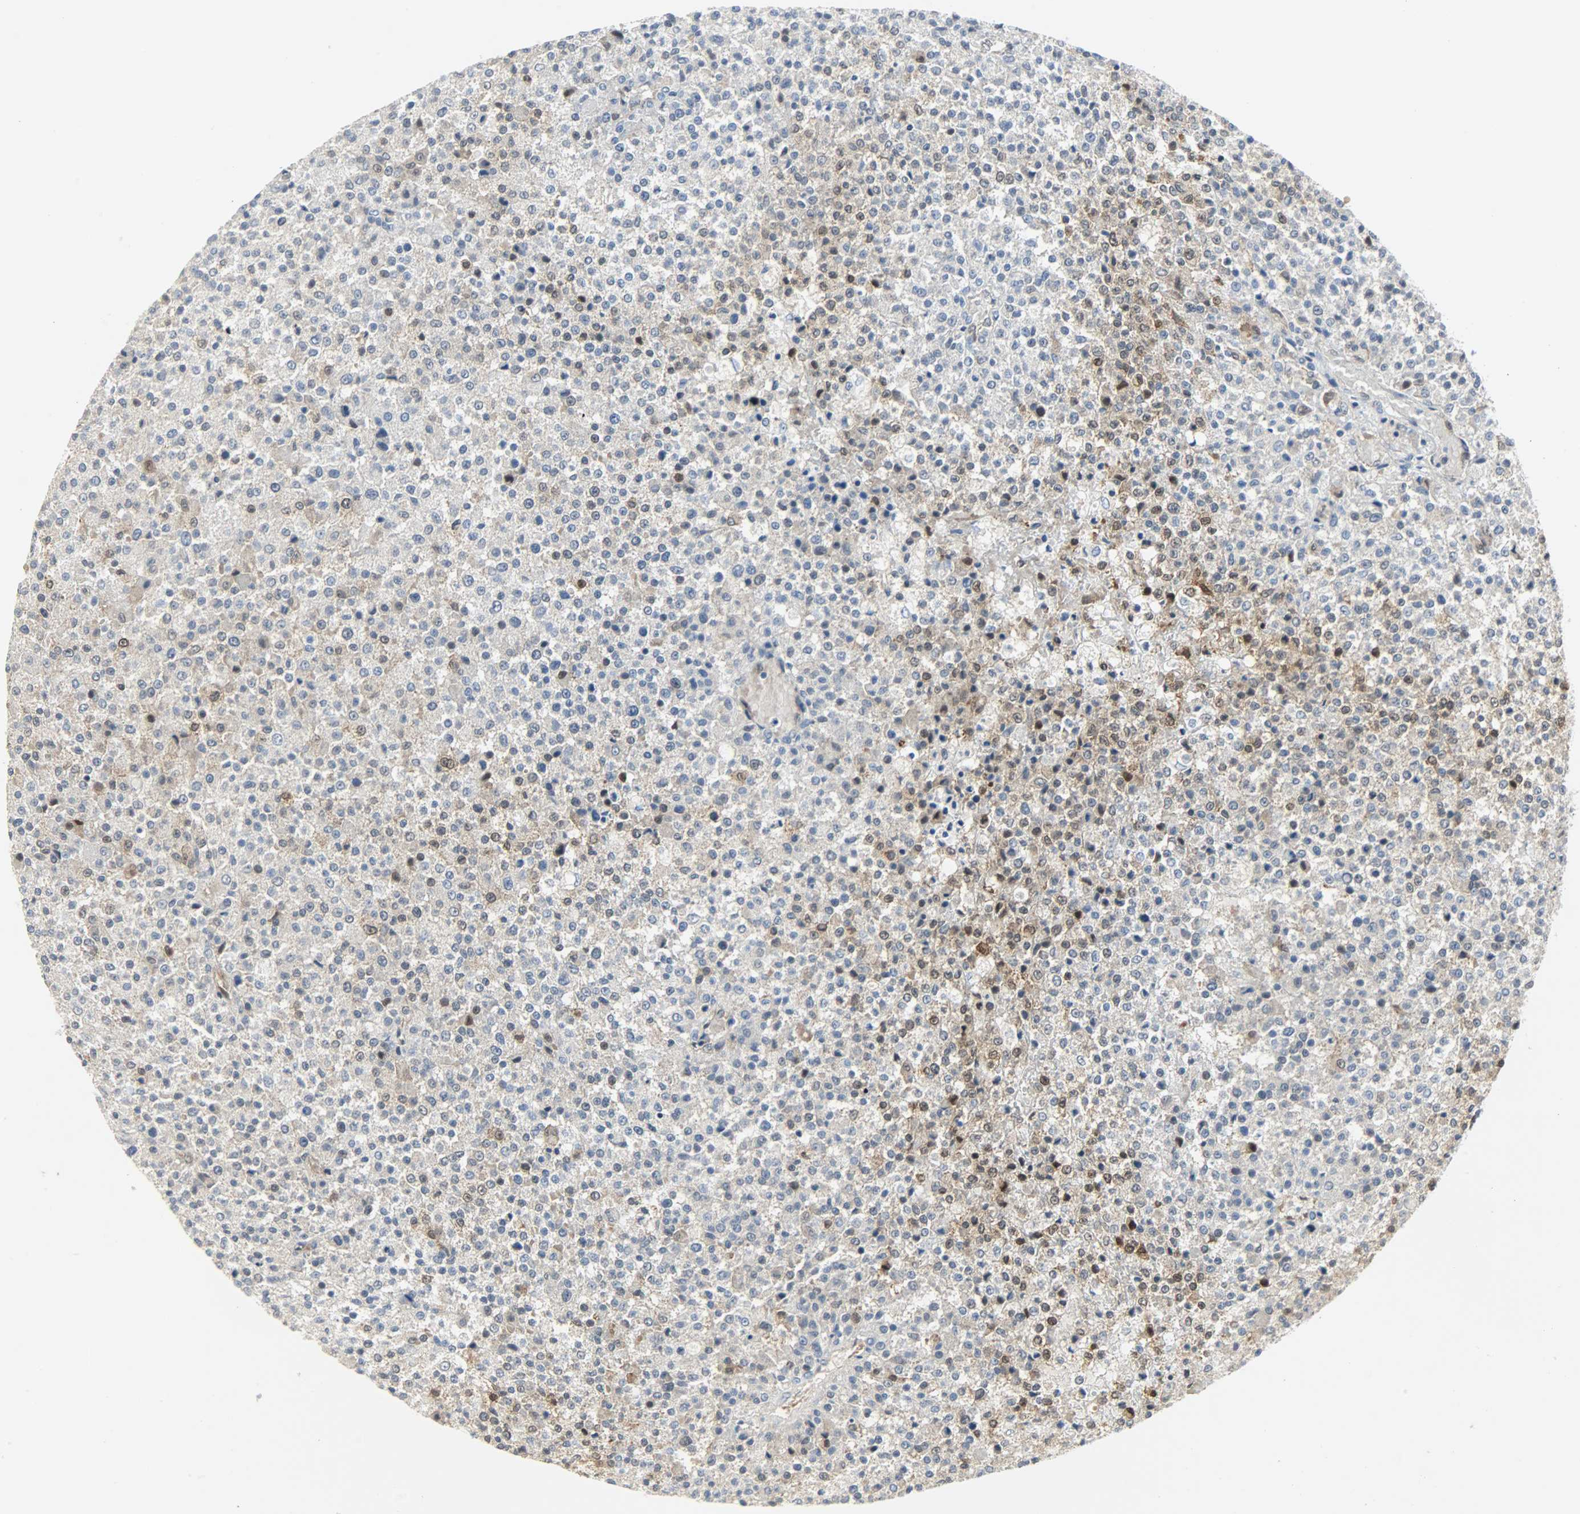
{"staining": {"intensity": "moderate", "quantity": "<25%", "location": "nuclear"}, "tissue": "testis cancer", "cell_type": "Tumor cells", "image_type": "cancer", "snomed": [{"axis": "morphology", "description": "Seminoma, NOS"}, {"axis": "topography", "description": "Testis"}], "caption": "A micrograph of human testis seminoma stained for a protein displays moderate nuclear brown staining in tumor cells. The staining is performed using DAB (3,3'-diaminobenzidine) brown chromogen to label protein expression. The nuclei are counter-stained blue using hematoxylin.", "gene": "EIF4EBP1", "patient": {"sex": "male", "age": 59}}